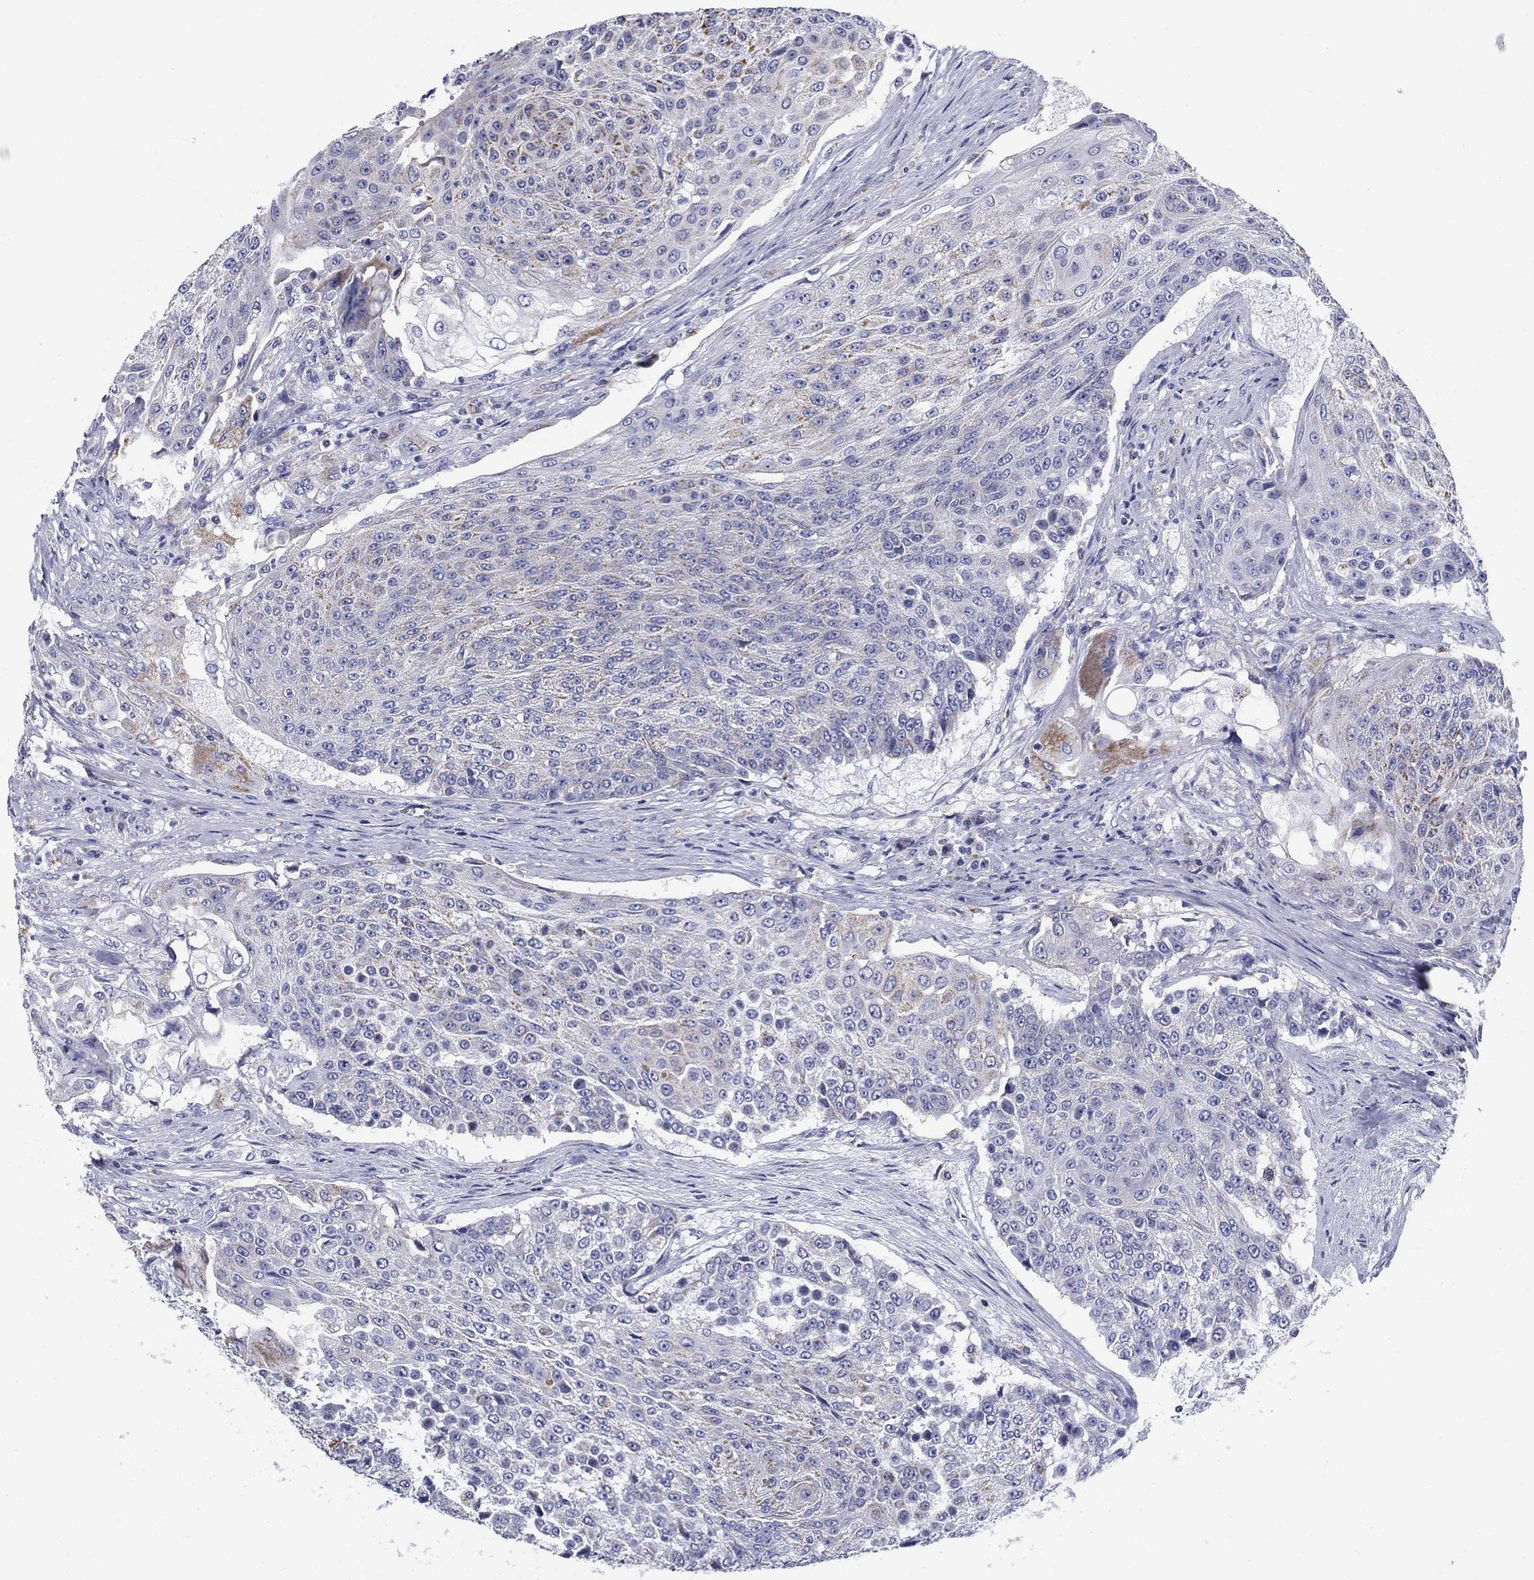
{"staining": {"intensity": "negative", "quantity": "none", "location": "none"}, "tissue": "urothelial cancer", "cell_type": "Tumor cells", "image_type": "cancer", "snomed": [{"axis": "morphology", "description": "Urothelial carcinoma, High grade"}, {"axis": "topography", "description": "Urinary bladder"}], "caption": "High power microscopy image of an IHC image of urothelial cancer, revealing no significant positivity in tumor cells.", "gene": "UPB1", "patient": {"sex": "female", "age": 63}}